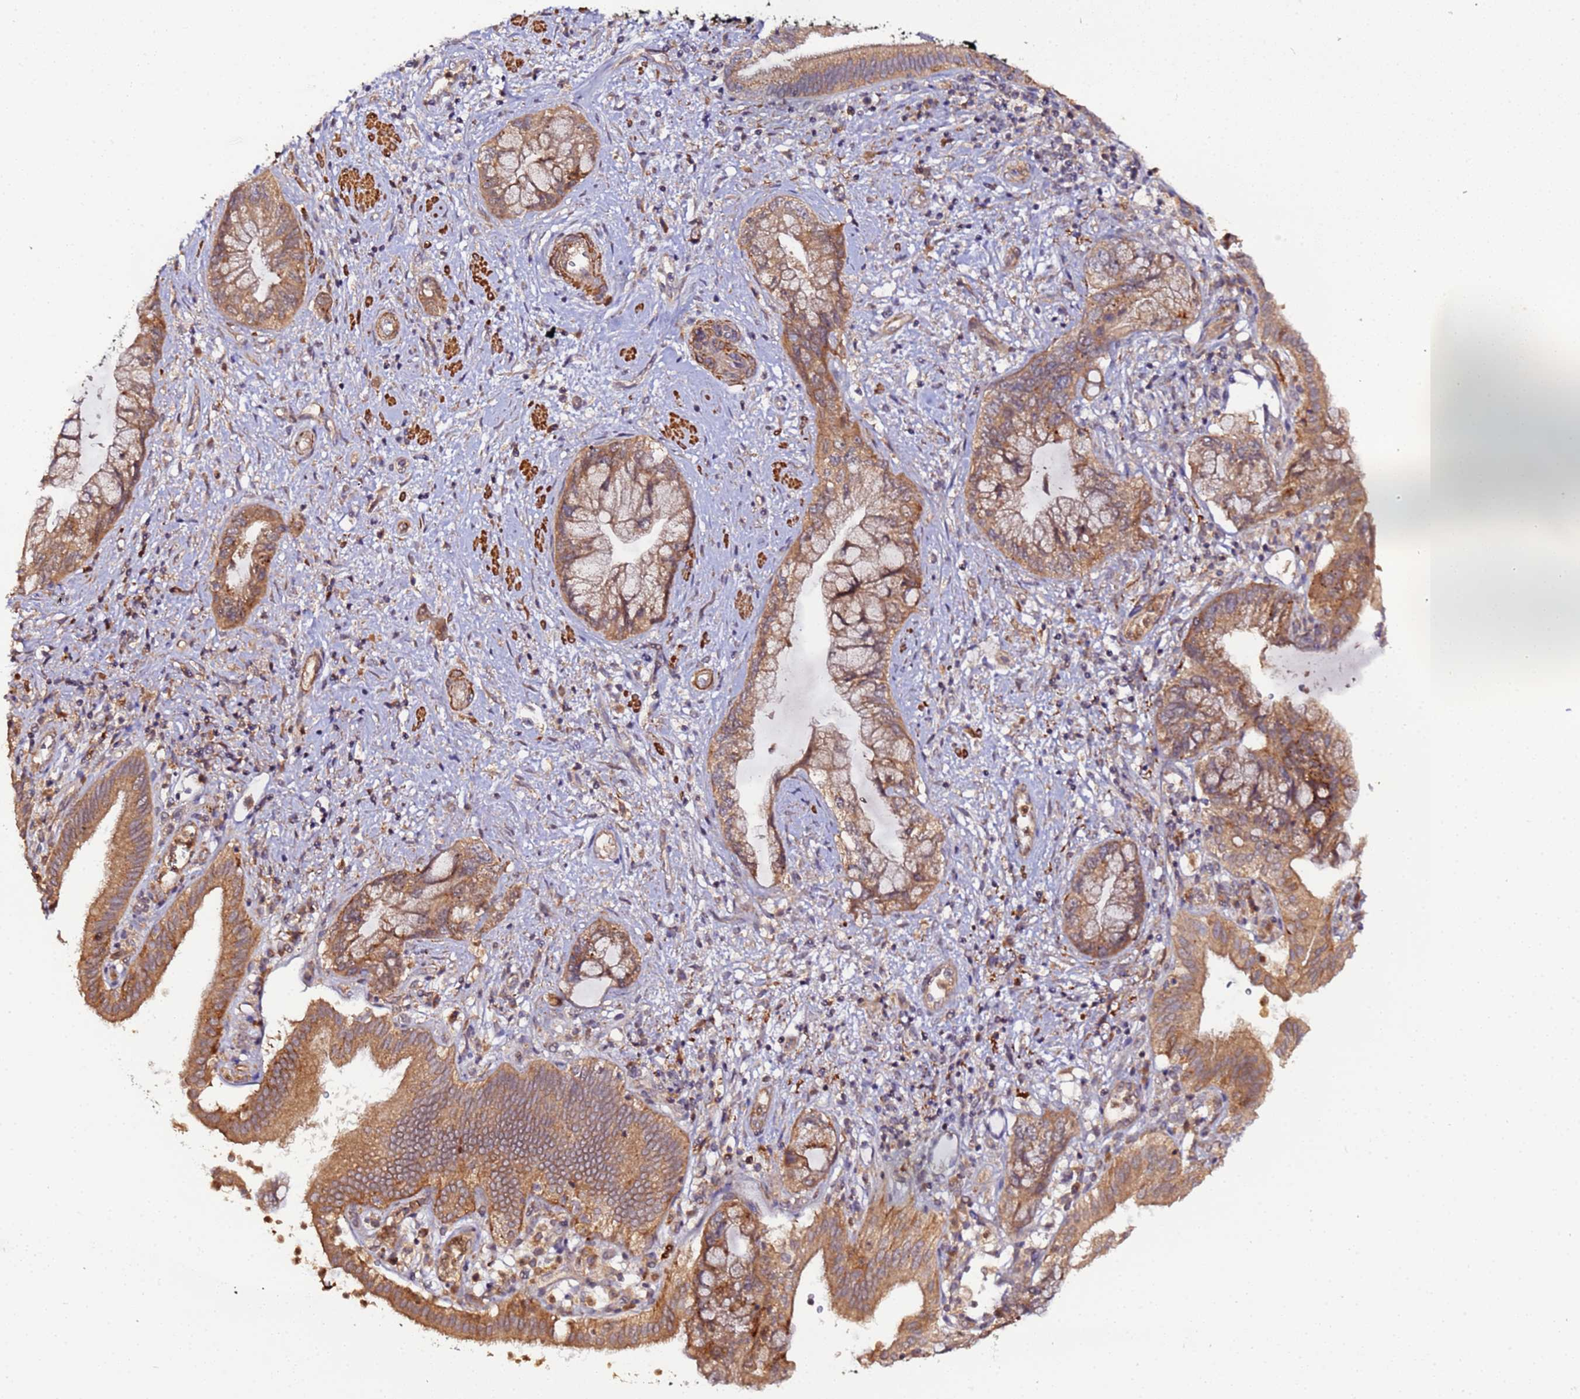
{"staining": {"intensity": "moderate", "quantity": ">75%", "location": "cytoplasmic/membranous"}, "tissue": "pancreatic cancer", "cell_type": "Tumor cells", "image_type": "cancer", "snomed": [{"axis": "morphology", "description": "Adenocarcinoma, NOS"}, {"axis": "topography", "description": "Pancreas"}], "caption": "Tumor cells reveal medium levels of moderate cytoplasmic/membranous staining in about >75% of cells in pancreatic cancer.", "gene": "TRIM26", "patient": {"sex": "female", "age": 73}}